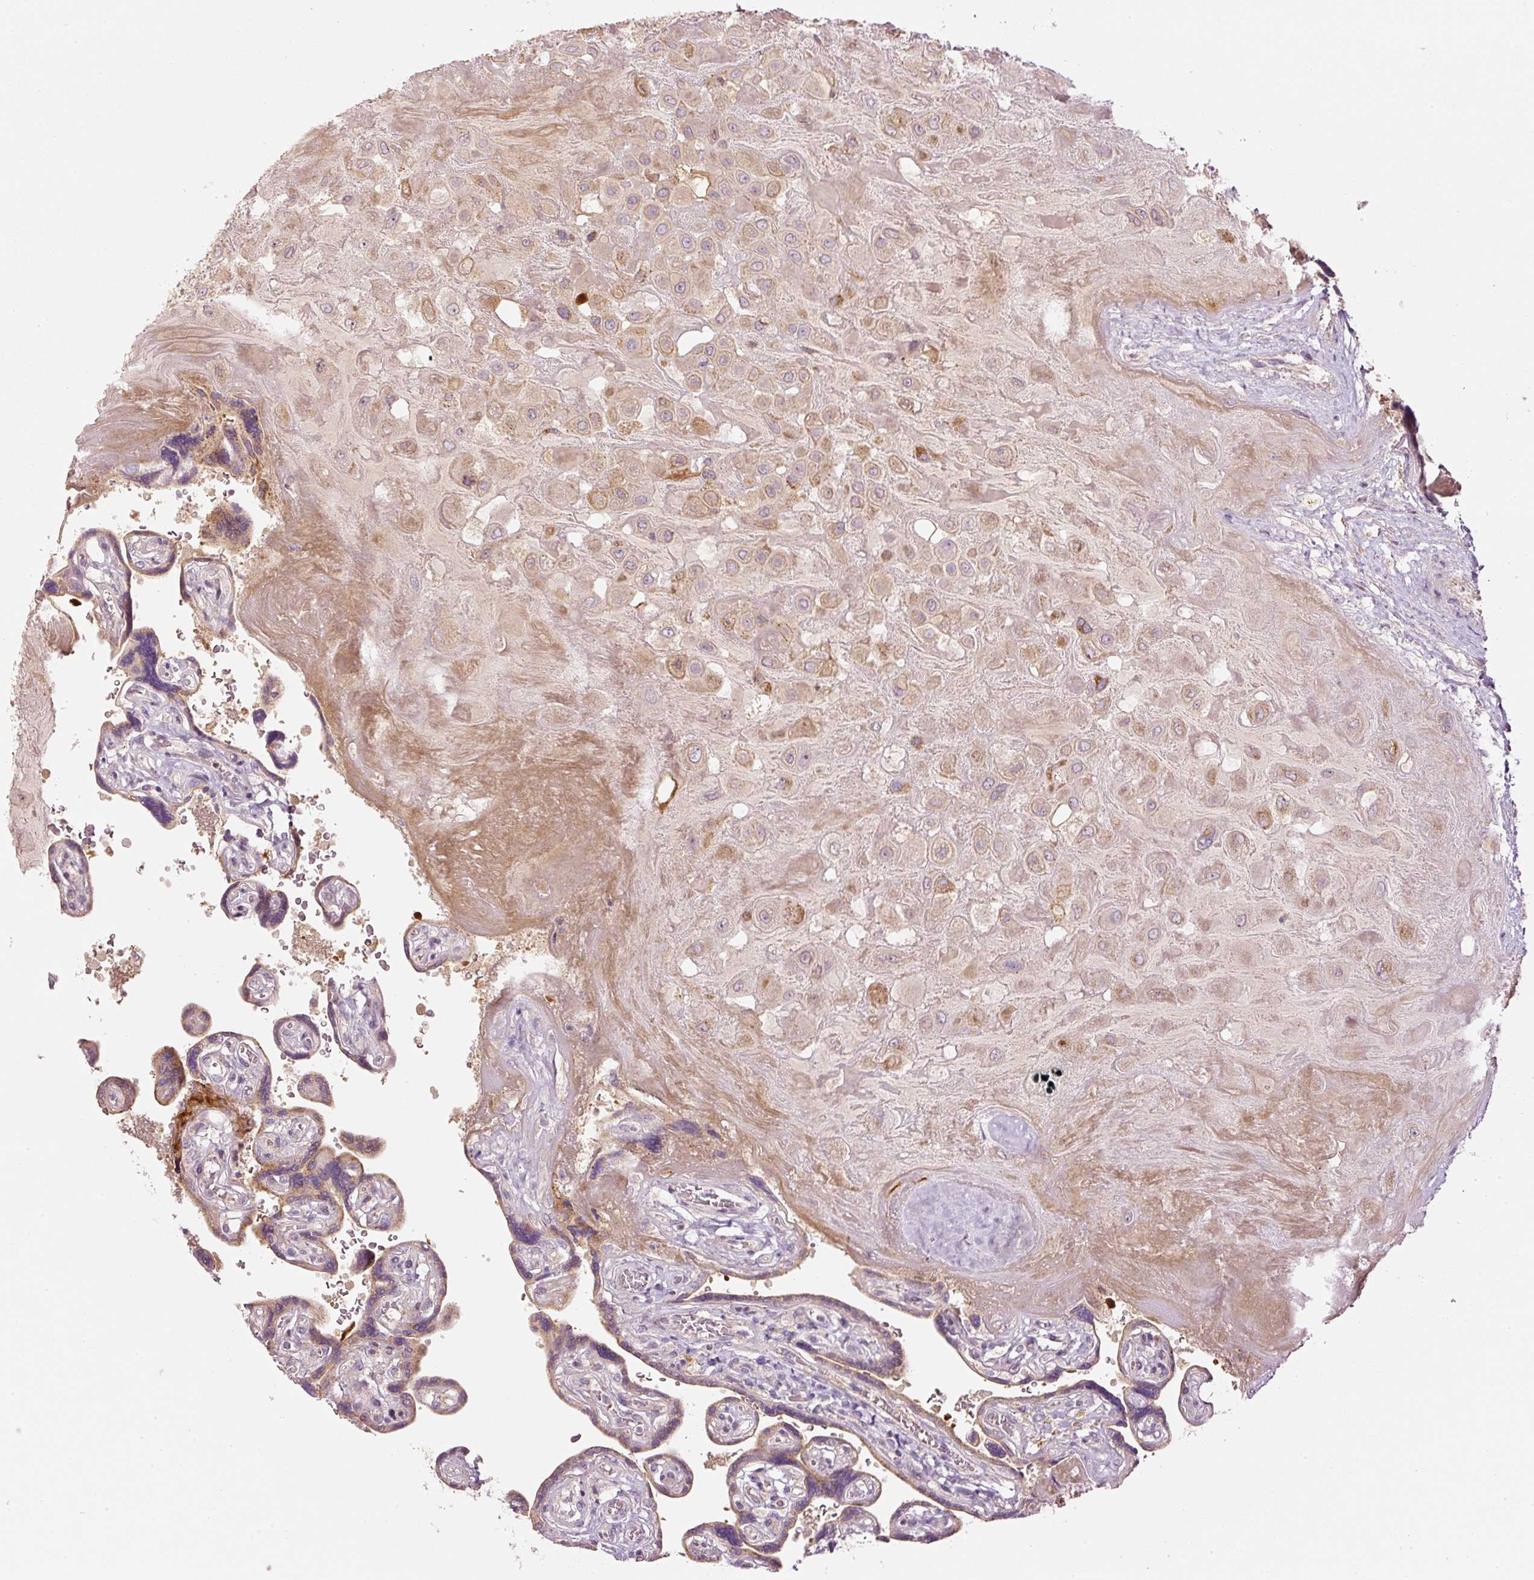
{"staining": {"intensity": "weak", "quantity": ">75%", "location": "cytoplasmic/membranous"}, "tissue": "placenta", "cell_type": "Decidual cells", "image_type": "normal", "snomed": [{"axis": "morphology", "description": "Normal tissue, NOS"}, {"axis": "topography", "description": "Placenta"}], "caption": "DAB immunohistochemical staining of unremarkable human placenta demonstrates weak cytoplasmic/membranous protein expression in approximately >75% of decidual cells.", "gene": "SERPING1", "patient": {"sex": "female", "age": 32}}